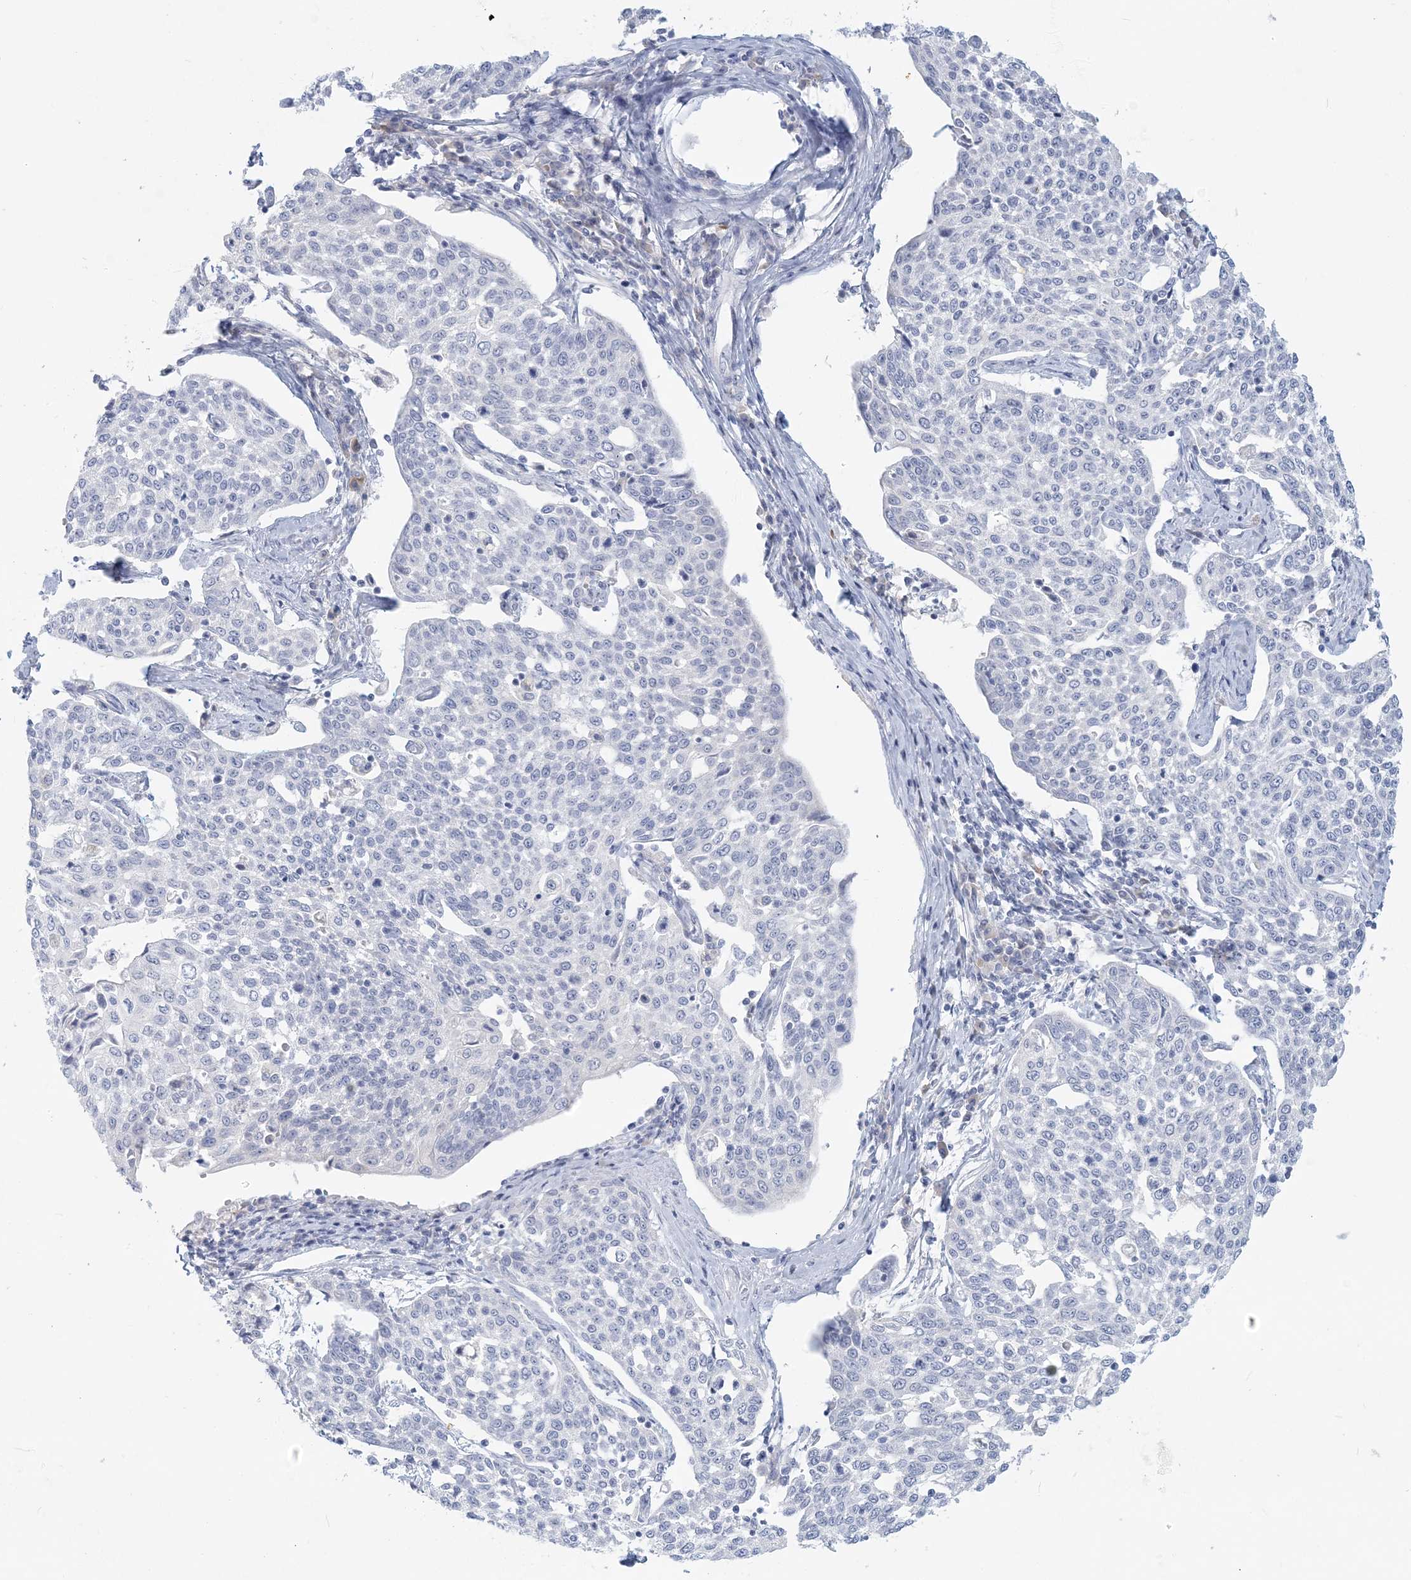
{"staining": {"intensity": "negative", "quantity": "none", "location": "none"}, "tissue": "cervical cancer", "cell_type": "Tumor cells", "image_type": "cancer", "snomed": [{"axis": "morphology", "description": "Squamous cell carcinoma, NOS"}, {"axis": "topography", "description": "Cervix"}], "caption": "An immunohistochemistry micrograph of cervical squamous cell carcinoma is shown. There is no staining in tumor cells of cervical squamous cell carcinoma.", "gene": "CSN1S1", "patient": {"sex": "female", "age": 34}}